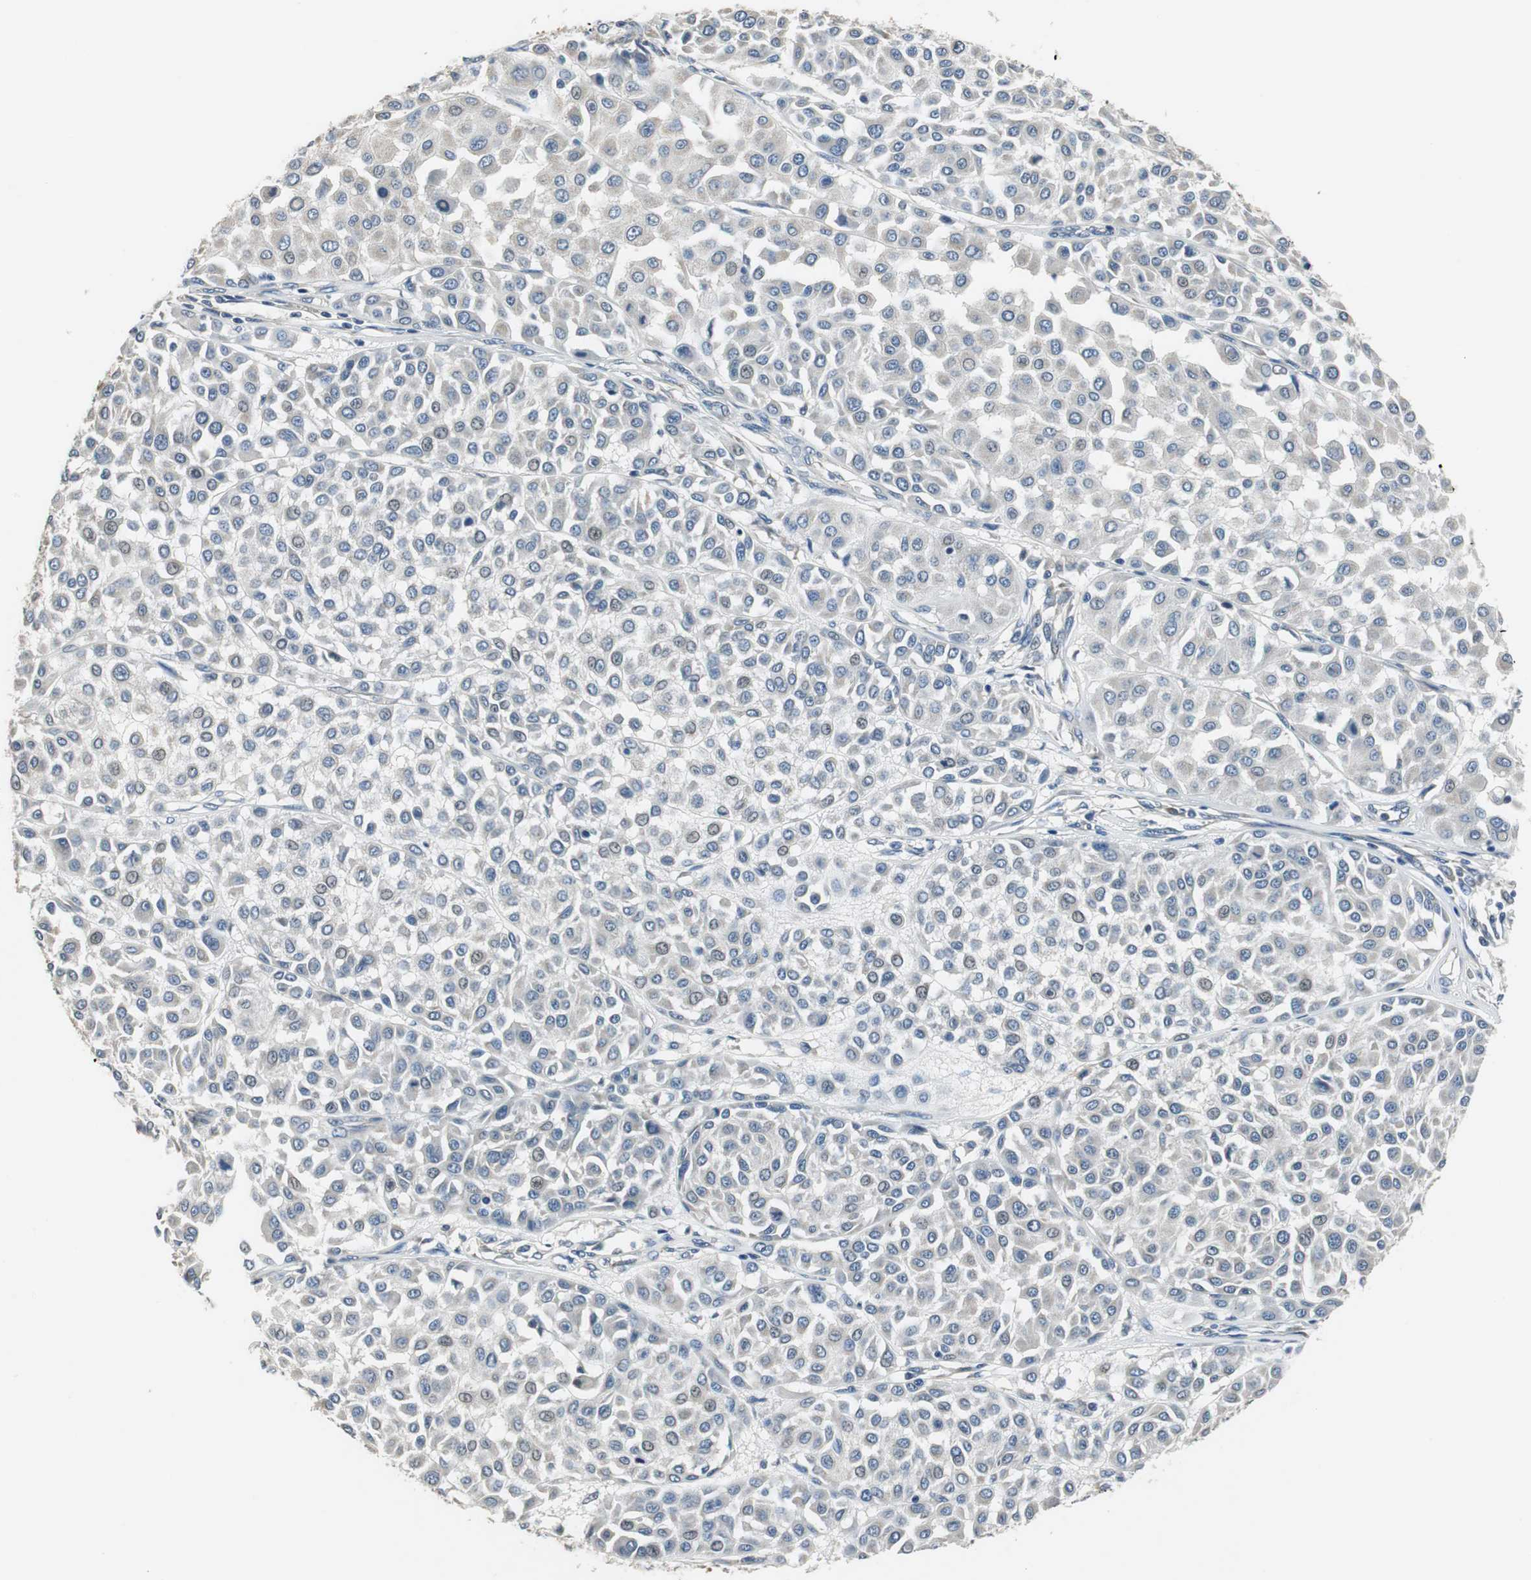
{"staining": {"intensity": "negative", "quantity": "none", "location": "none"}, "tissue": "melanoma", "cell_type": "Tumor cells", "image_type": "cancer", "snomed": [{"axis": "morphology", "description": "Malignant melanoma, Metastatic site"}, {"axis": "topography", "description": "Soft tissue"}], "caption": "High magnification brightfield microscopy of melanoma stained with DAB (brown) and counterstained with hematoxylin (blue): tumor cells show no significant positivity. (DAB (3,3'-diaminobenzidine) IHC, high magnification).", "gene": "MTIF2", "patient": {"sex": "male", "age": 41}}